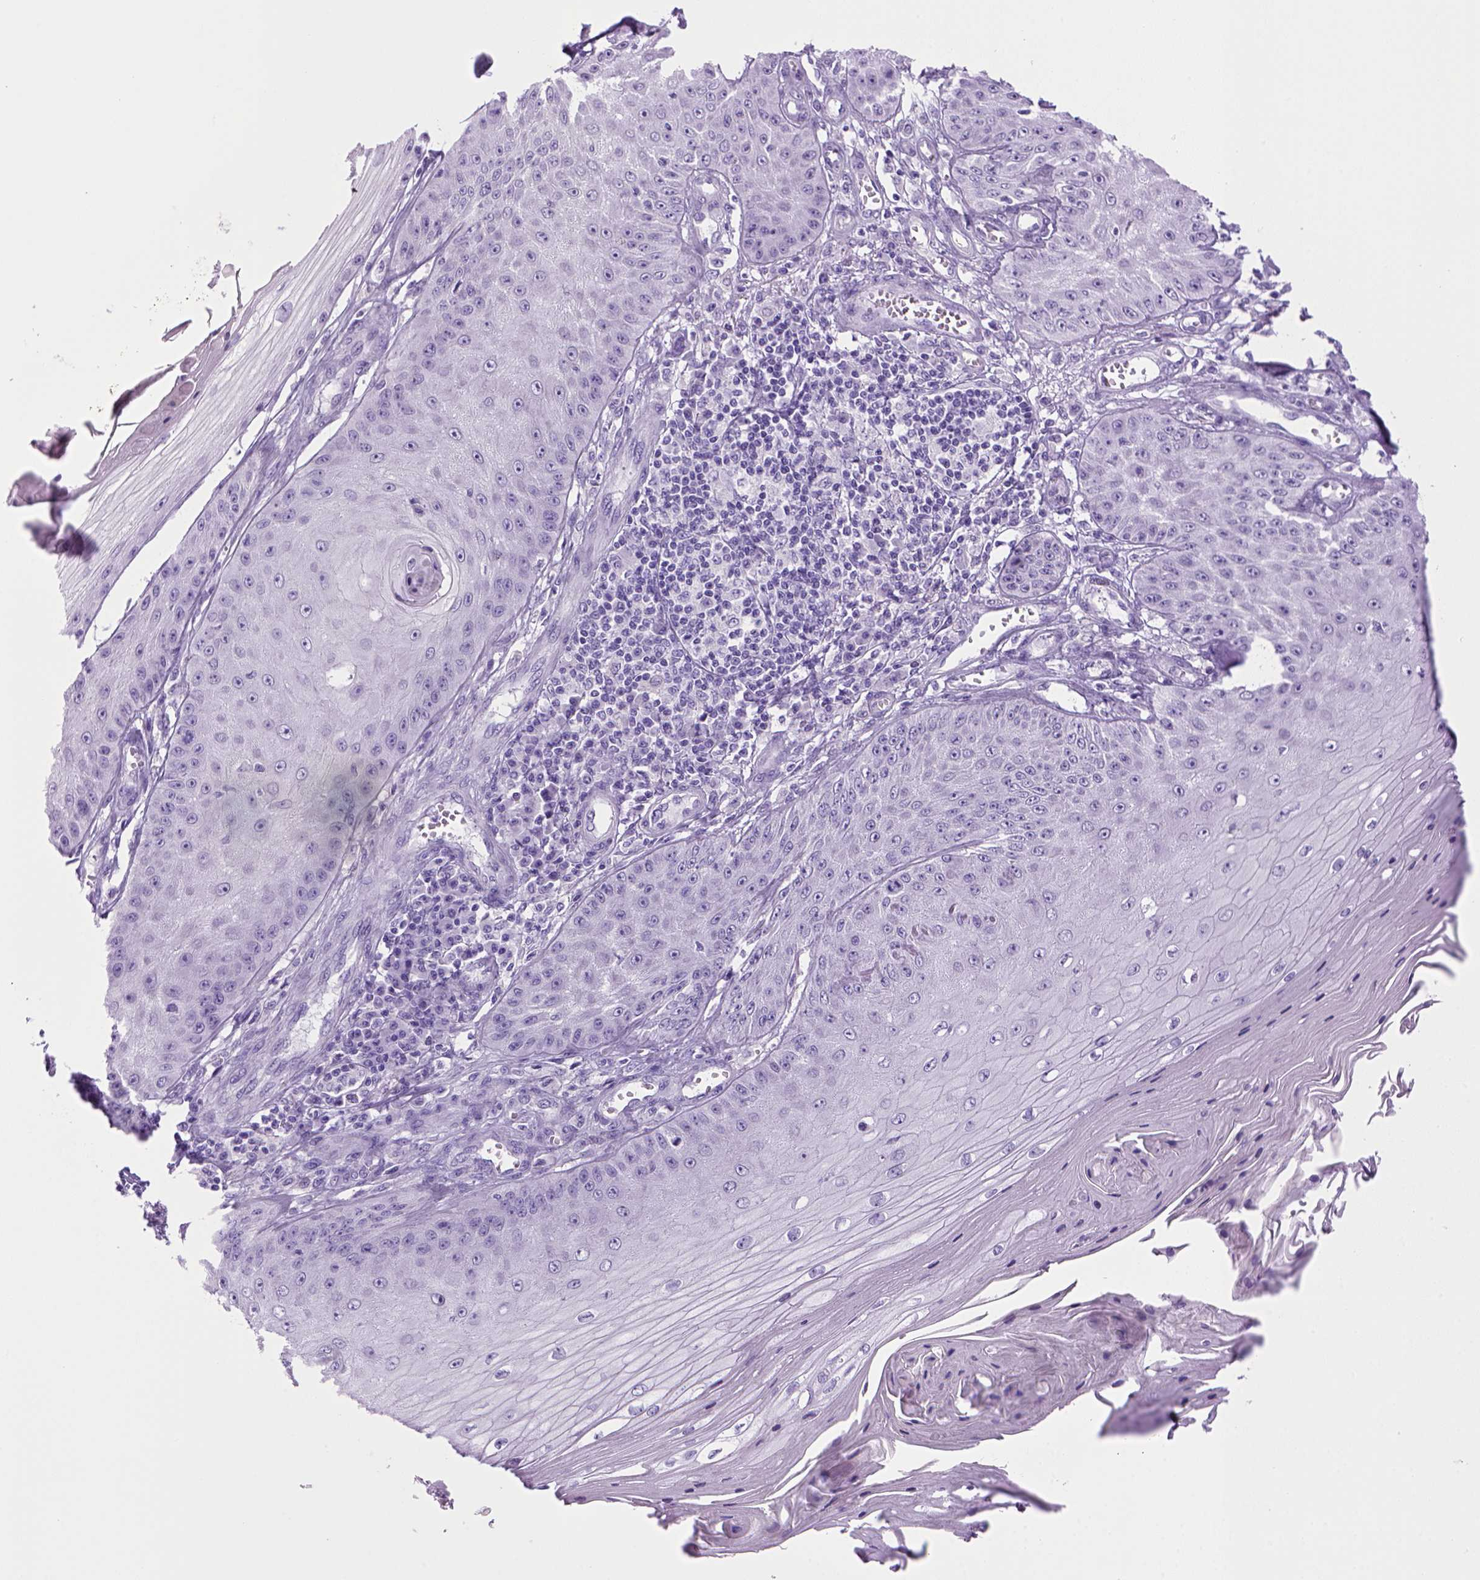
{"staining": {"intensity": "negative", "quantity": "none", "location": "none"}, "tissue": "skin cancer", "cell_type": "Tumor cells", "image_type": "cancer", "snomed": [{"axis": "morphology", "description": "Squamous cell carcinoma, NOS"}, {"axis": "topography", "description": "Skin"}], "caption": "Tumor cells show no significant staining in squamous cell carcinoma (skin).", "gene": "SGCG", "patient": {"sex": "male", "age": 70}}